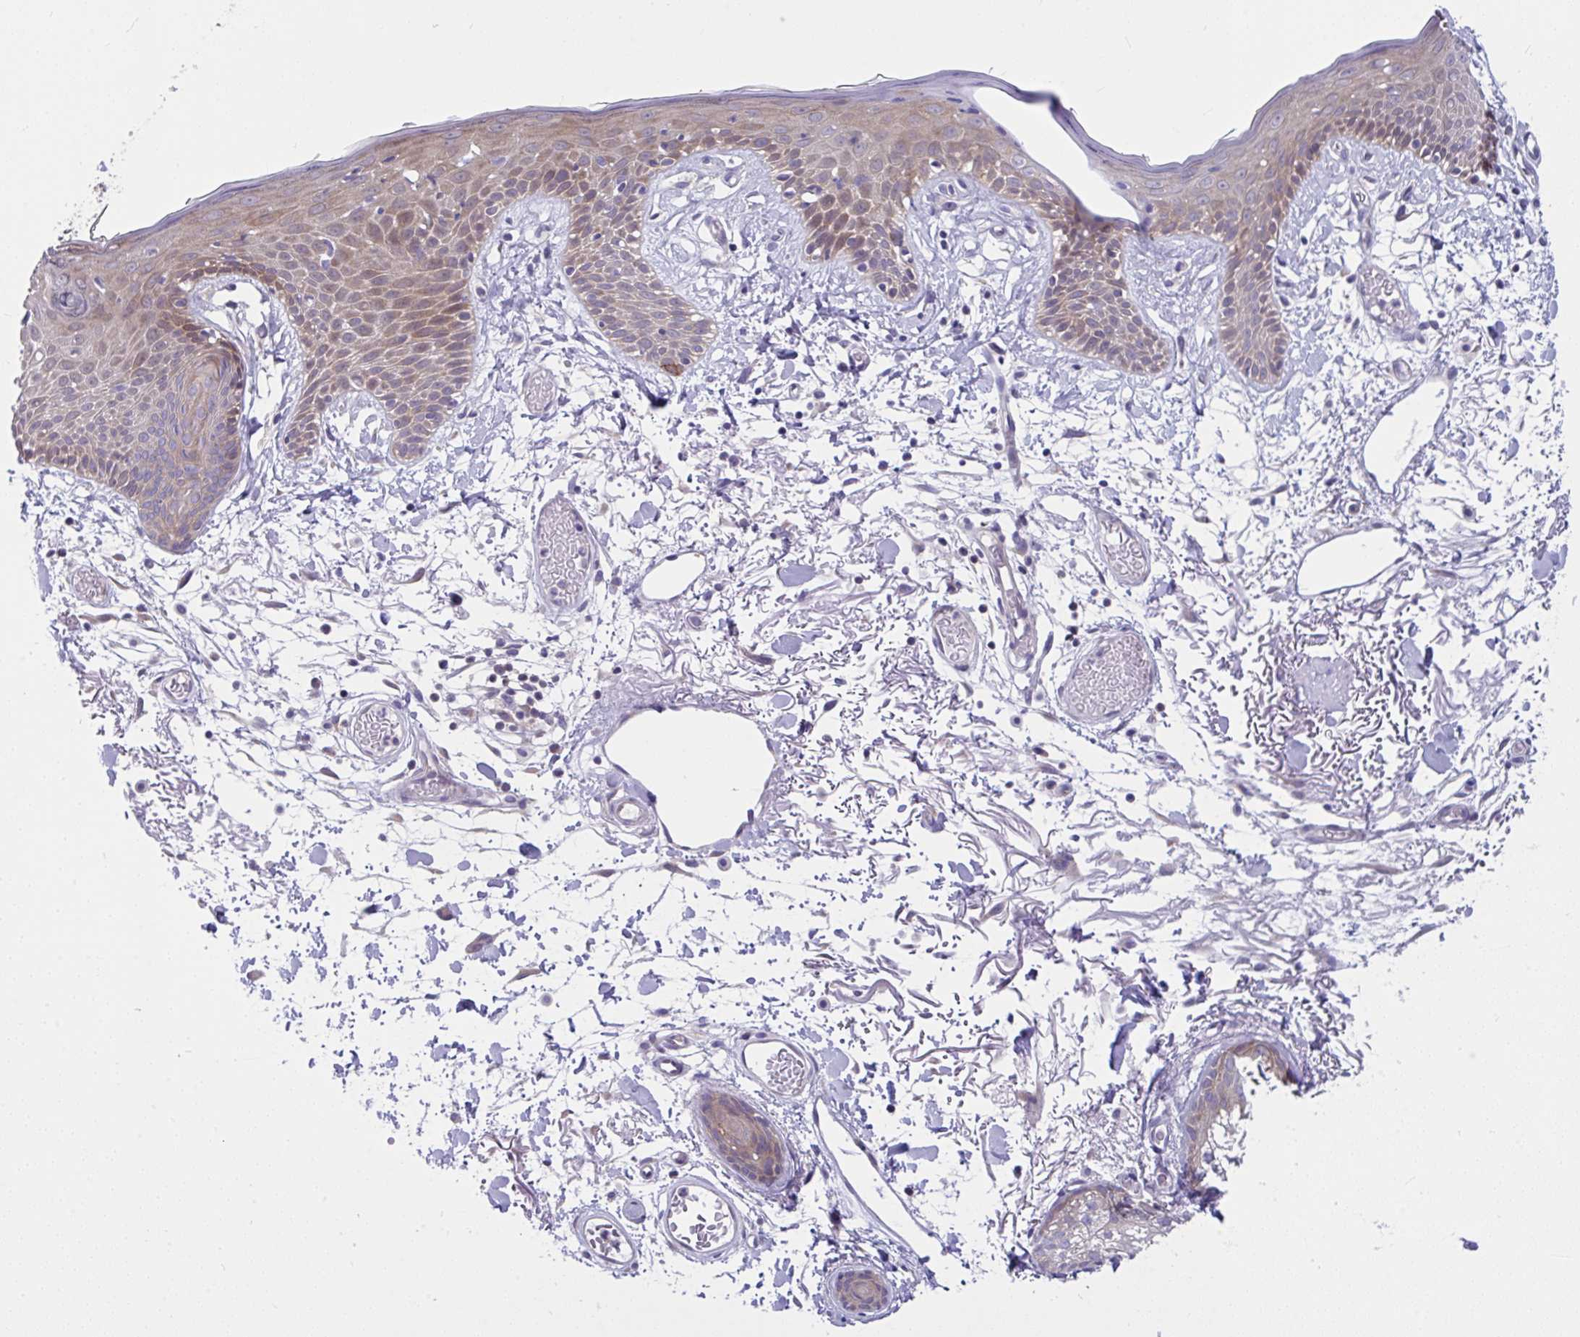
{"staining": {"intensity": "weak", "quantity": "25%-75%", "location": "cytoplasmic/membranous"}, "tissue": "skin", "cell_type": "Fibroblasts", "image_type": "normal", "snomed": [{"axis": "morphology", "description": "Normal tissue, NOS"}, {"axis": "topography", "description": "Skin"}], "caption": "DAB (3,3'-diaminobenzidine) immunohistochemical staining of benign skin reveals weak cytoplasmic/membranous protein staining in about 25%-75% of fibroblasts.", "gene": "PCDHB7", "patient": {"sex": "male", "age": 79}}